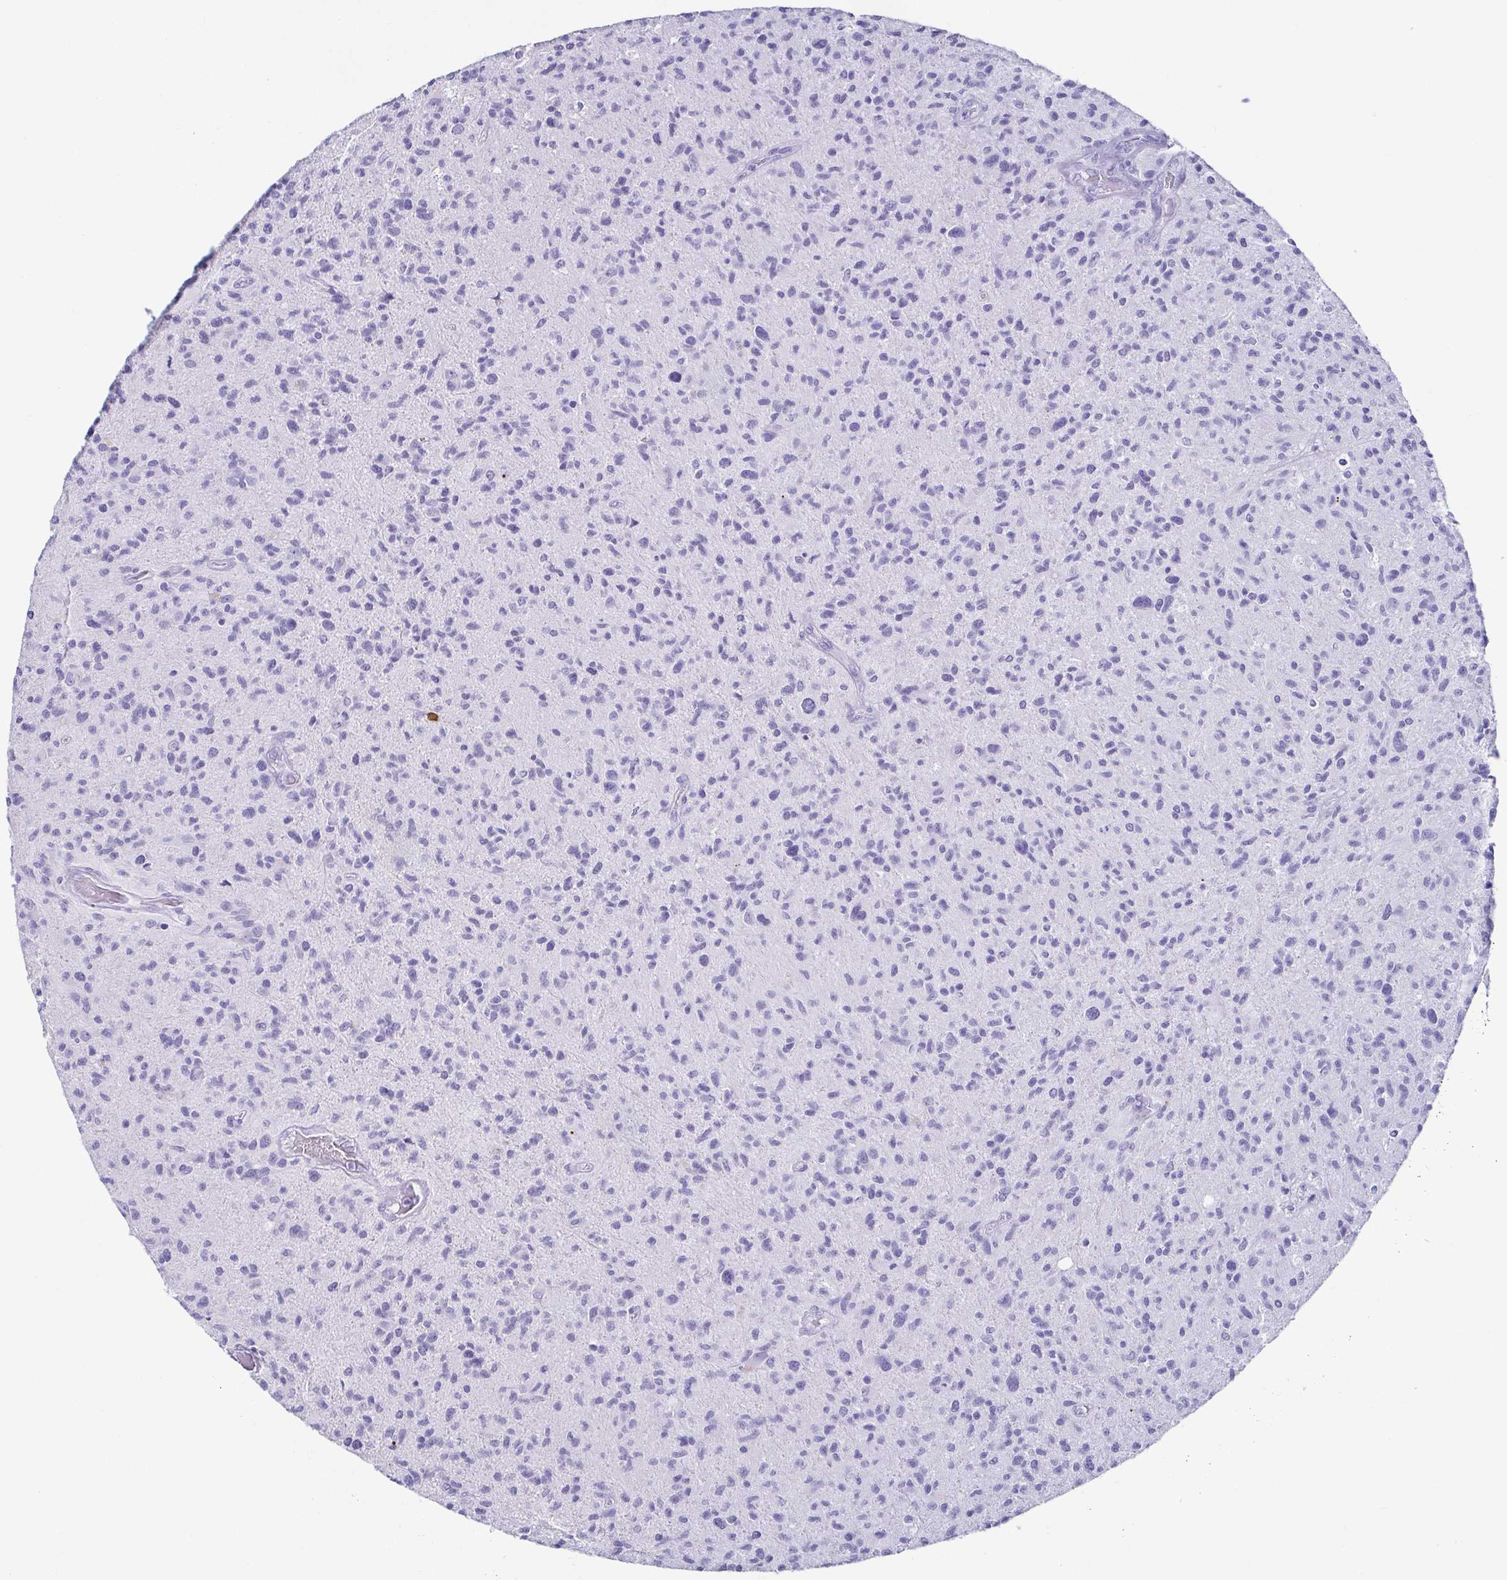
{"staining": {"intensity": "negative", "quantity": "none", "location": "none"}, "tissue": "glioma", "cell_type": "Tumor cells", "image_type": "cancer", "snomed": [{"axis": "morphology", "description": "Glioma, malignant, High grade"}, {"axis": "topography", "description": "Brain"}], "caption": "The immunohistochemistry photomicrograph has no significant expression in tumor cells of malignant high-grade glioma tissue.", "gene": "CD164L2", "patient": {"sex": "female", "age": 70}}